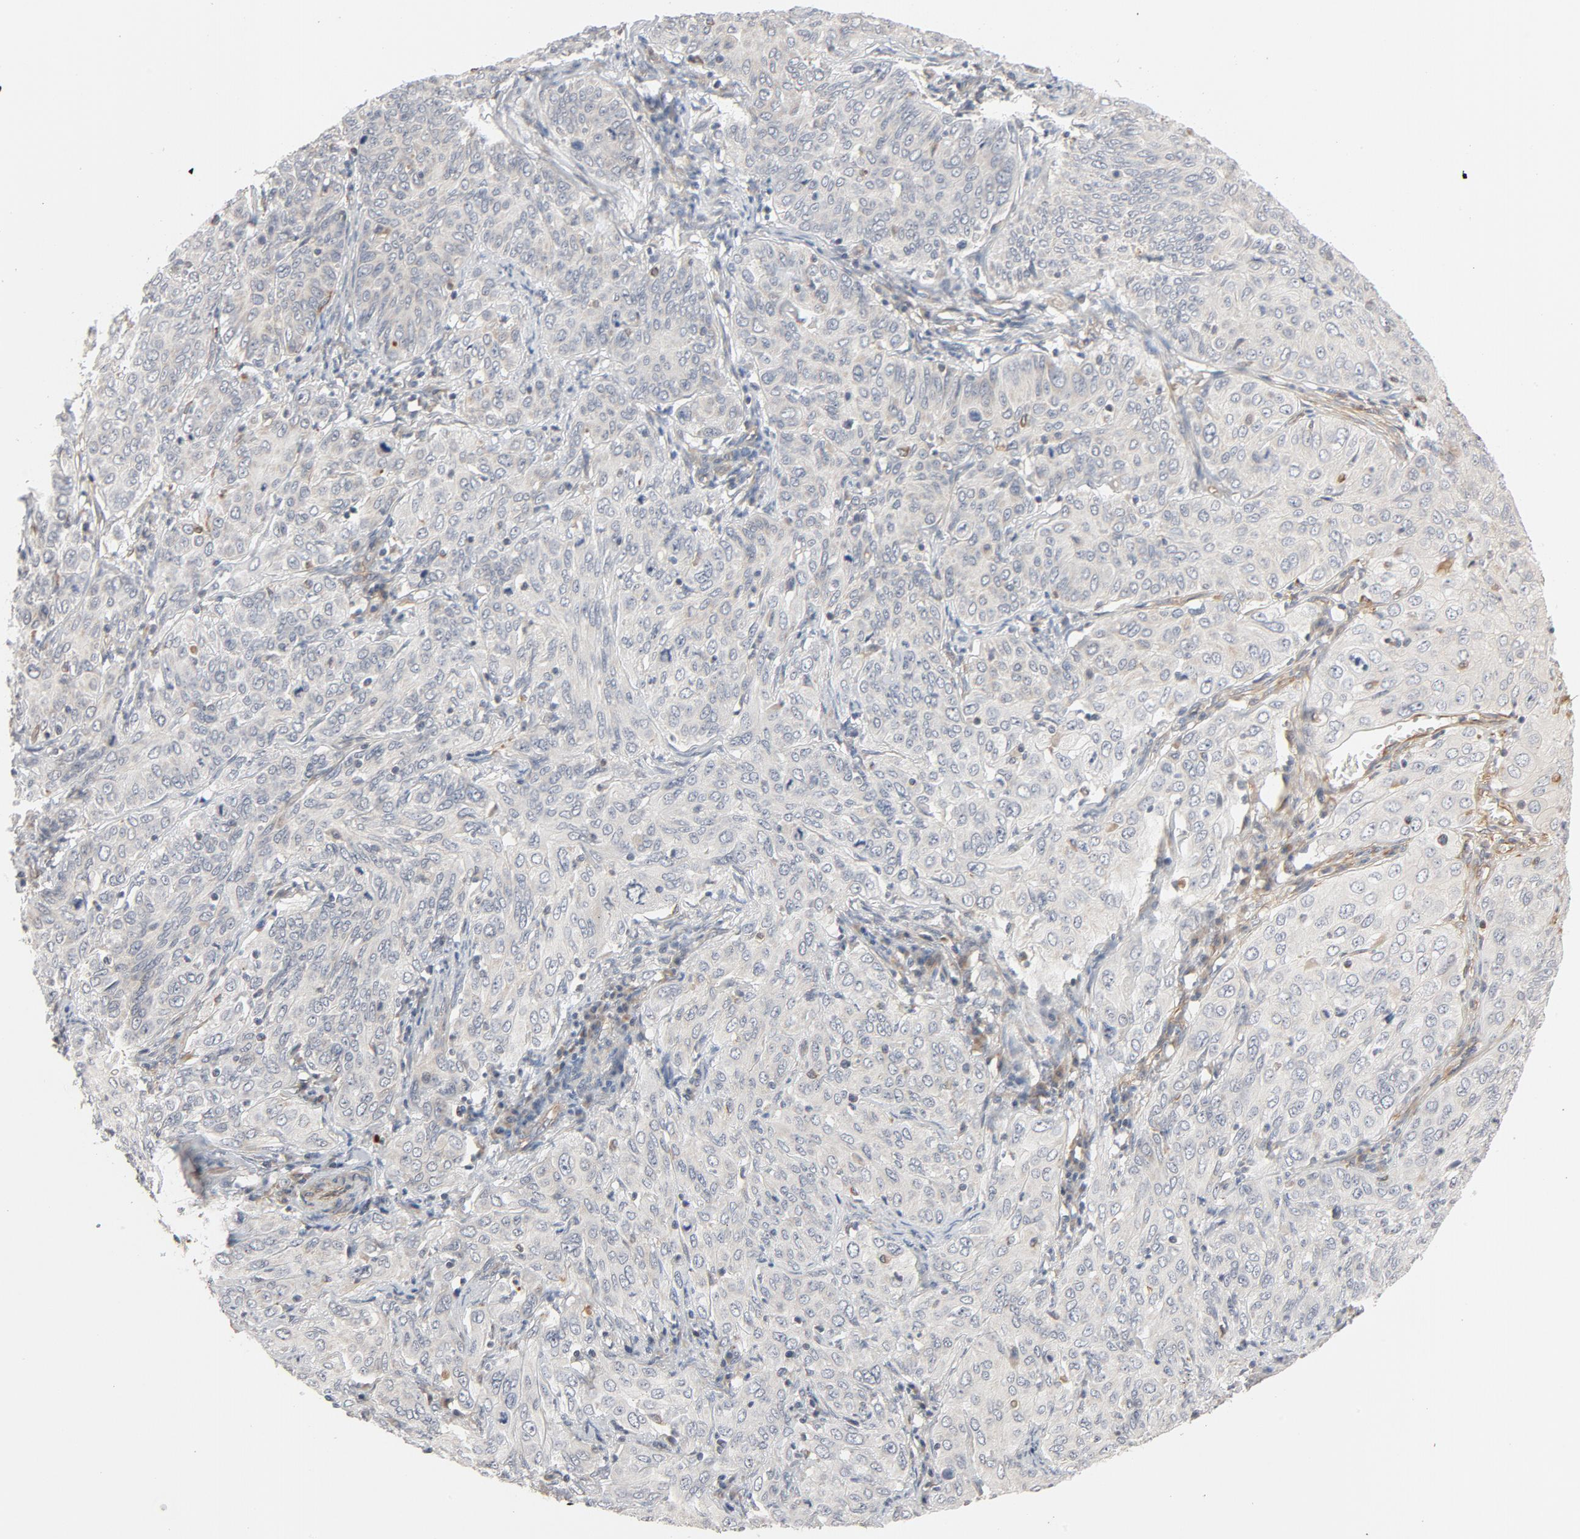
{"staining": {"intensity": "moderate", "quantity": "25%-75%", "location": "cytoplasmic/membranous"}, "tissue": "cervical cancer", "cell_type": "Tumor cells", "image_type": "cancer", "snomed": [{"axis": "morphology", "description": "Squamous cell carcinoma, NOS"}, {"axis": "topography", "description": "Cervix"}], "caption": "Immunohistochemical staining of human cervical squamous cell carcinoma exhibits medium levels of moderate cytoplasmic/membranous protein staining in about 25%-75% of tumor cells.", "gene": "TRIOBP", "patient": {"sex": "female", "age": 38}}